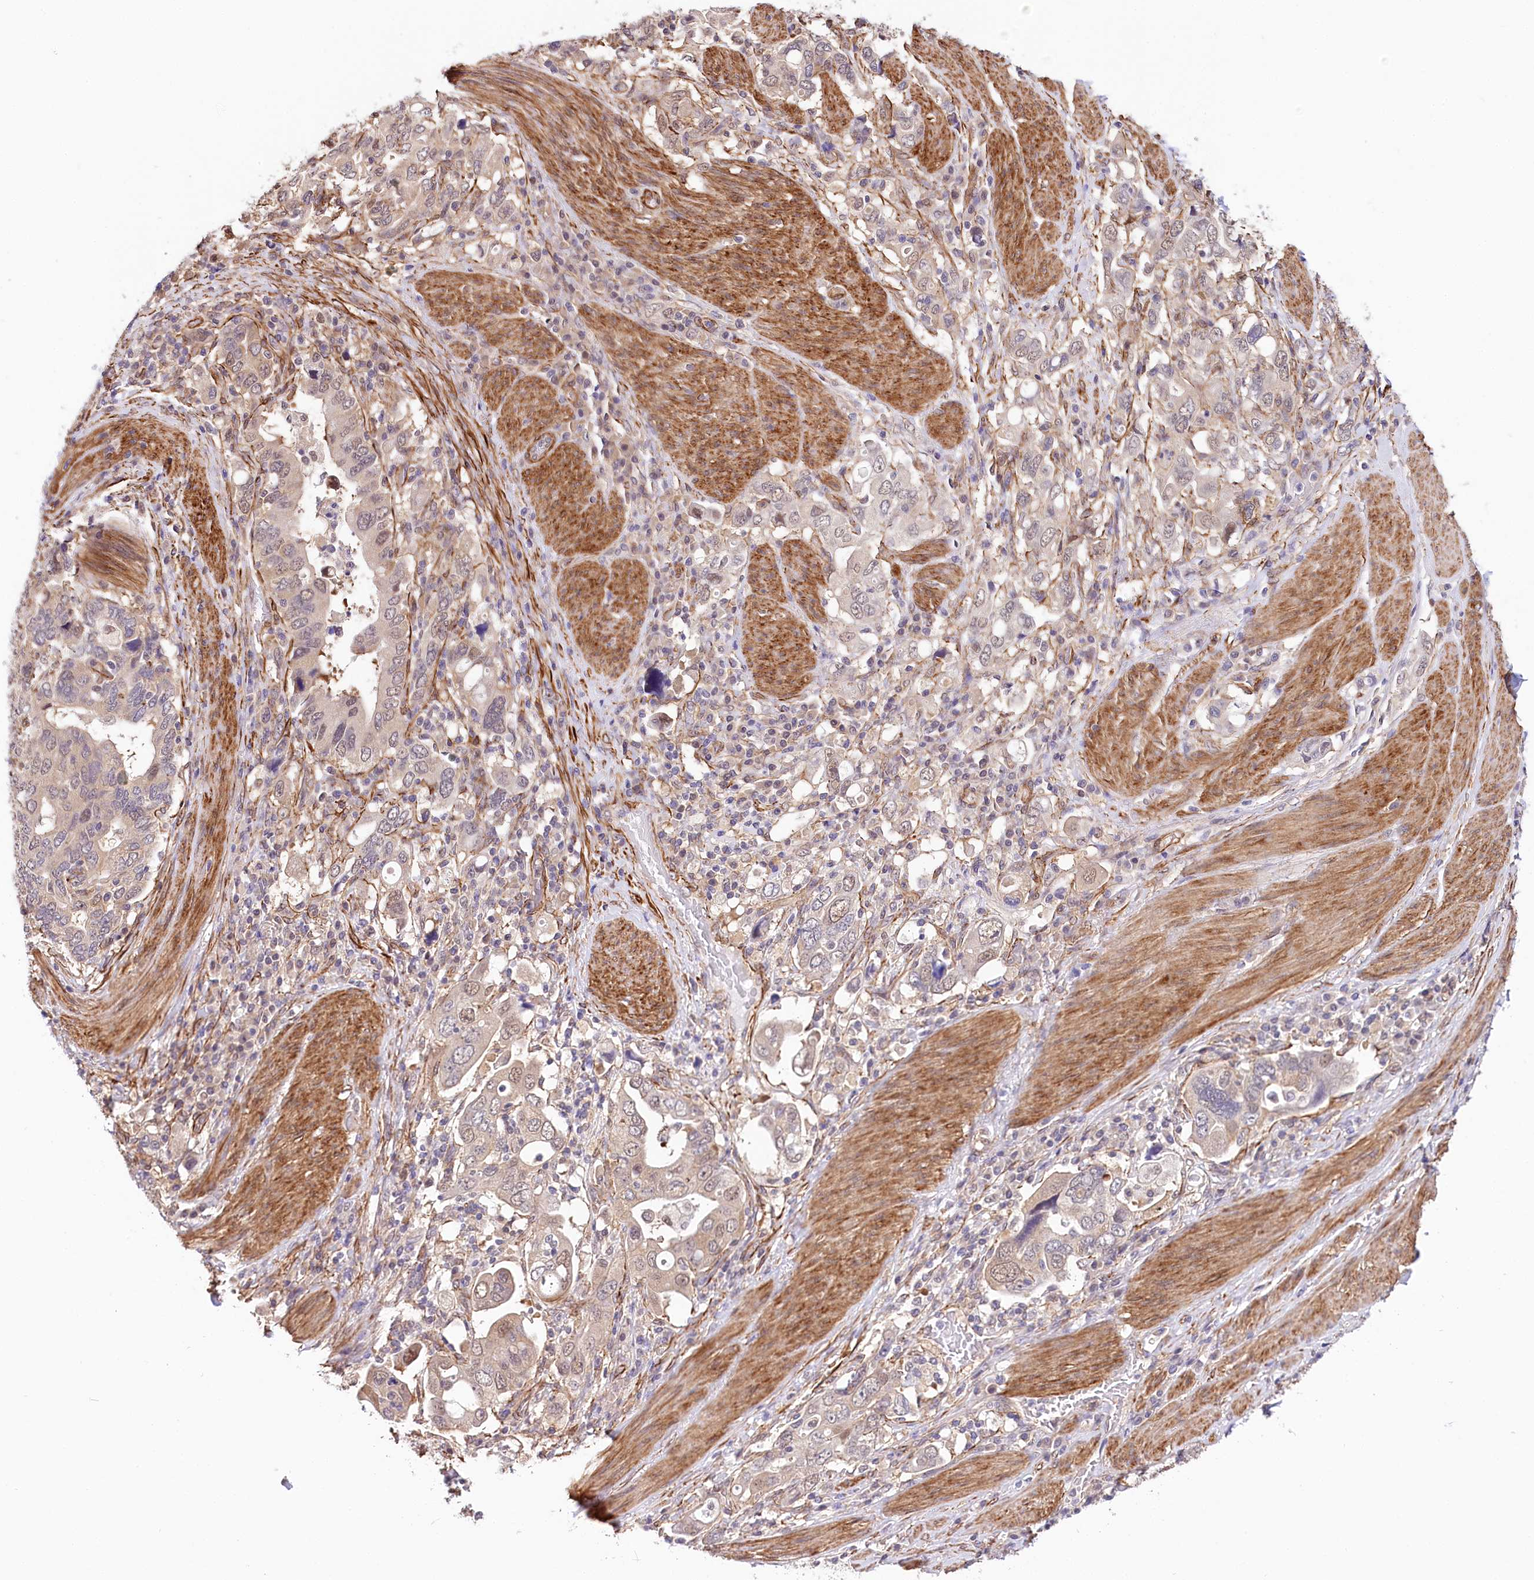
{"staining": {"intensity": "moderate", "quantity": "<25%", "location": "cytoplasmic/membranous,nuclear"}, "tissue": "stomach cancer", "cell_type": "Tumor cells", "image_type": "cancer", "snomed": [{"axis": "morphology", "description": "Adenocarcinoma, NOS"}, {"axis": "topography", "description": "Stomach, upper"}], "caption": "Stomach cancer was stained to show a protein in brown. There is low levels of moderate cytoplasmic/membranous and nuclear positivity in about <25% of tumor cells.", "gene": "PPP2R5B", "patient": {"sex": "male", "age": 62}}